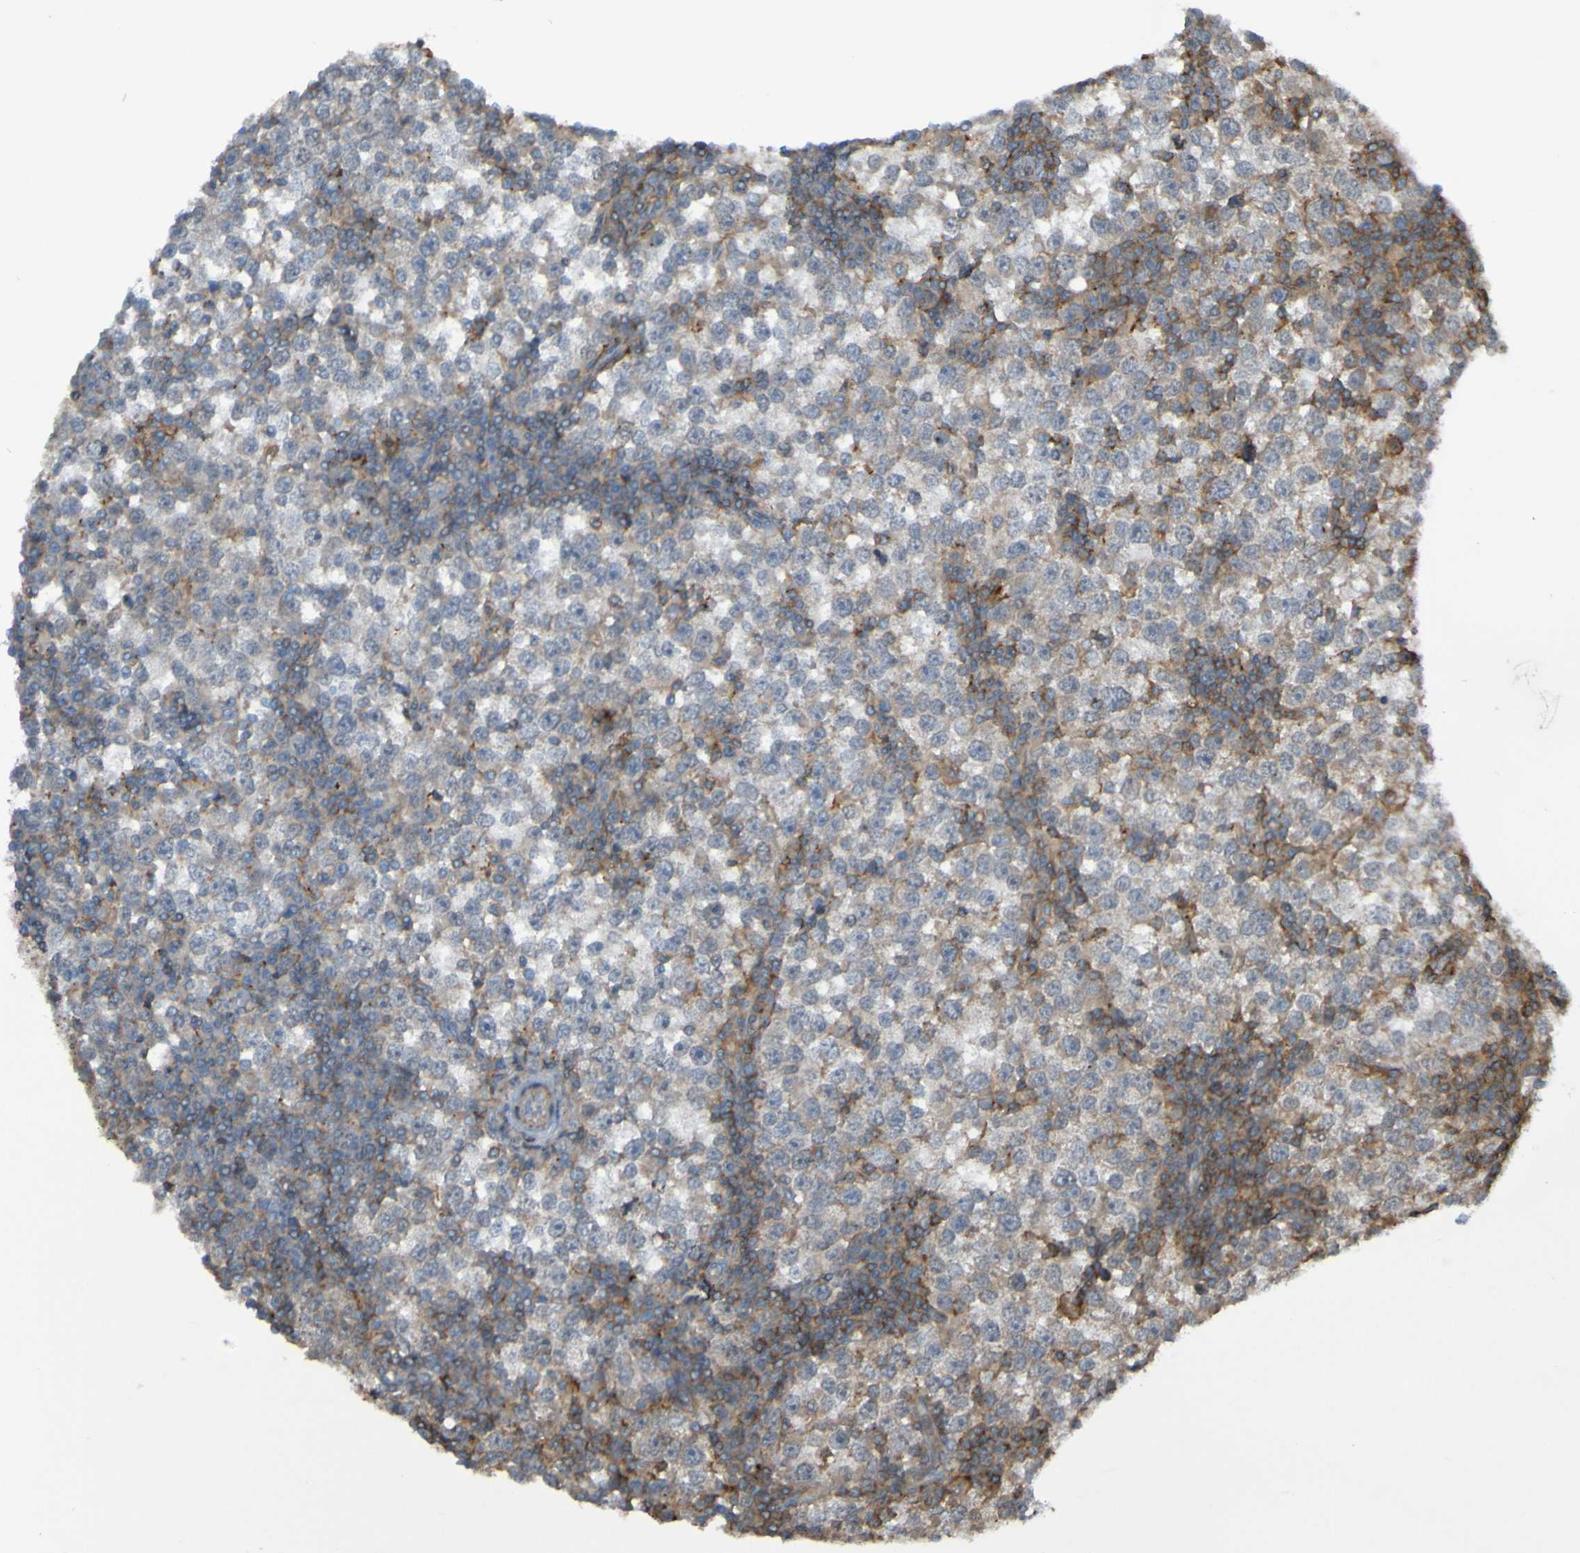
{"staining": {"intensity": "negative", "quantity": "none", "location": "none"}, "tissue": "testis cancer", "cell_type": "Tumor cells", "image_type": "cancer", "snomed": [{"axis": "morphology", "description": "Seminoma, NOS"}, {"axis": "topography", "description": "Testis"}], "caption": "The image exhibits no significant staining in tumor cells of seminoma (testis).", "gene": "PDGFB", "patient": {"sex": "male", "age": 65}}